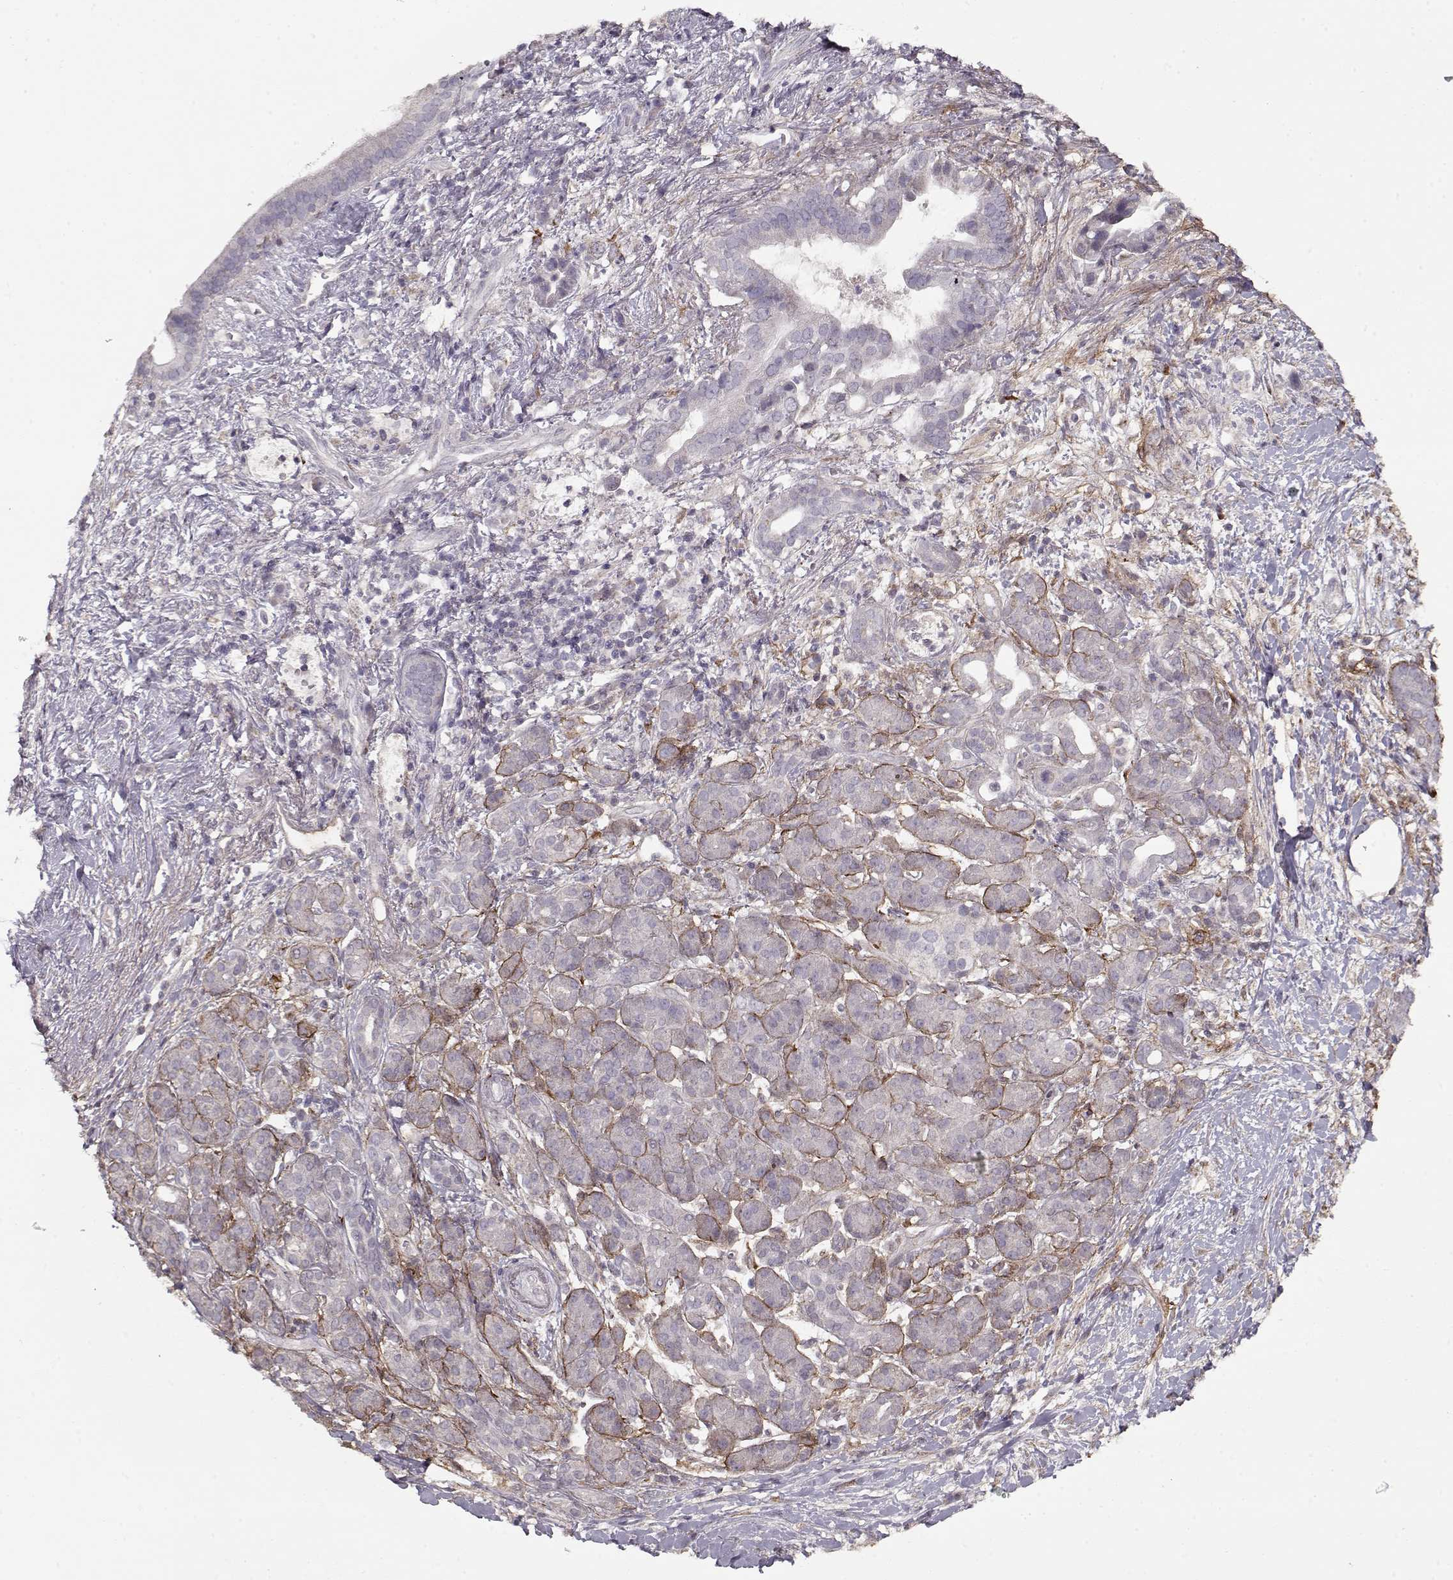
{"staining": {"intensity": "negative", "quantity": "none", "location": "none"}, "tissue": "pancreatic cancer", "cell_type": "Tumor cells", "image_type": "cancer", "snomed": [{"axis": "morphology", "description": "Adenocarcinoma, NOS"}, {"axis": "topography", "description": "Pancreas"}], "caption": "DAB (3,3'-diaminobenzidine) immunohistochemical staining of pancreatic cancer (adenocarcinoma) demonstrates no significant positivity in tumor cells.", "gene": "LAMA2", "patient": {"sex": "male", "age": 61}}